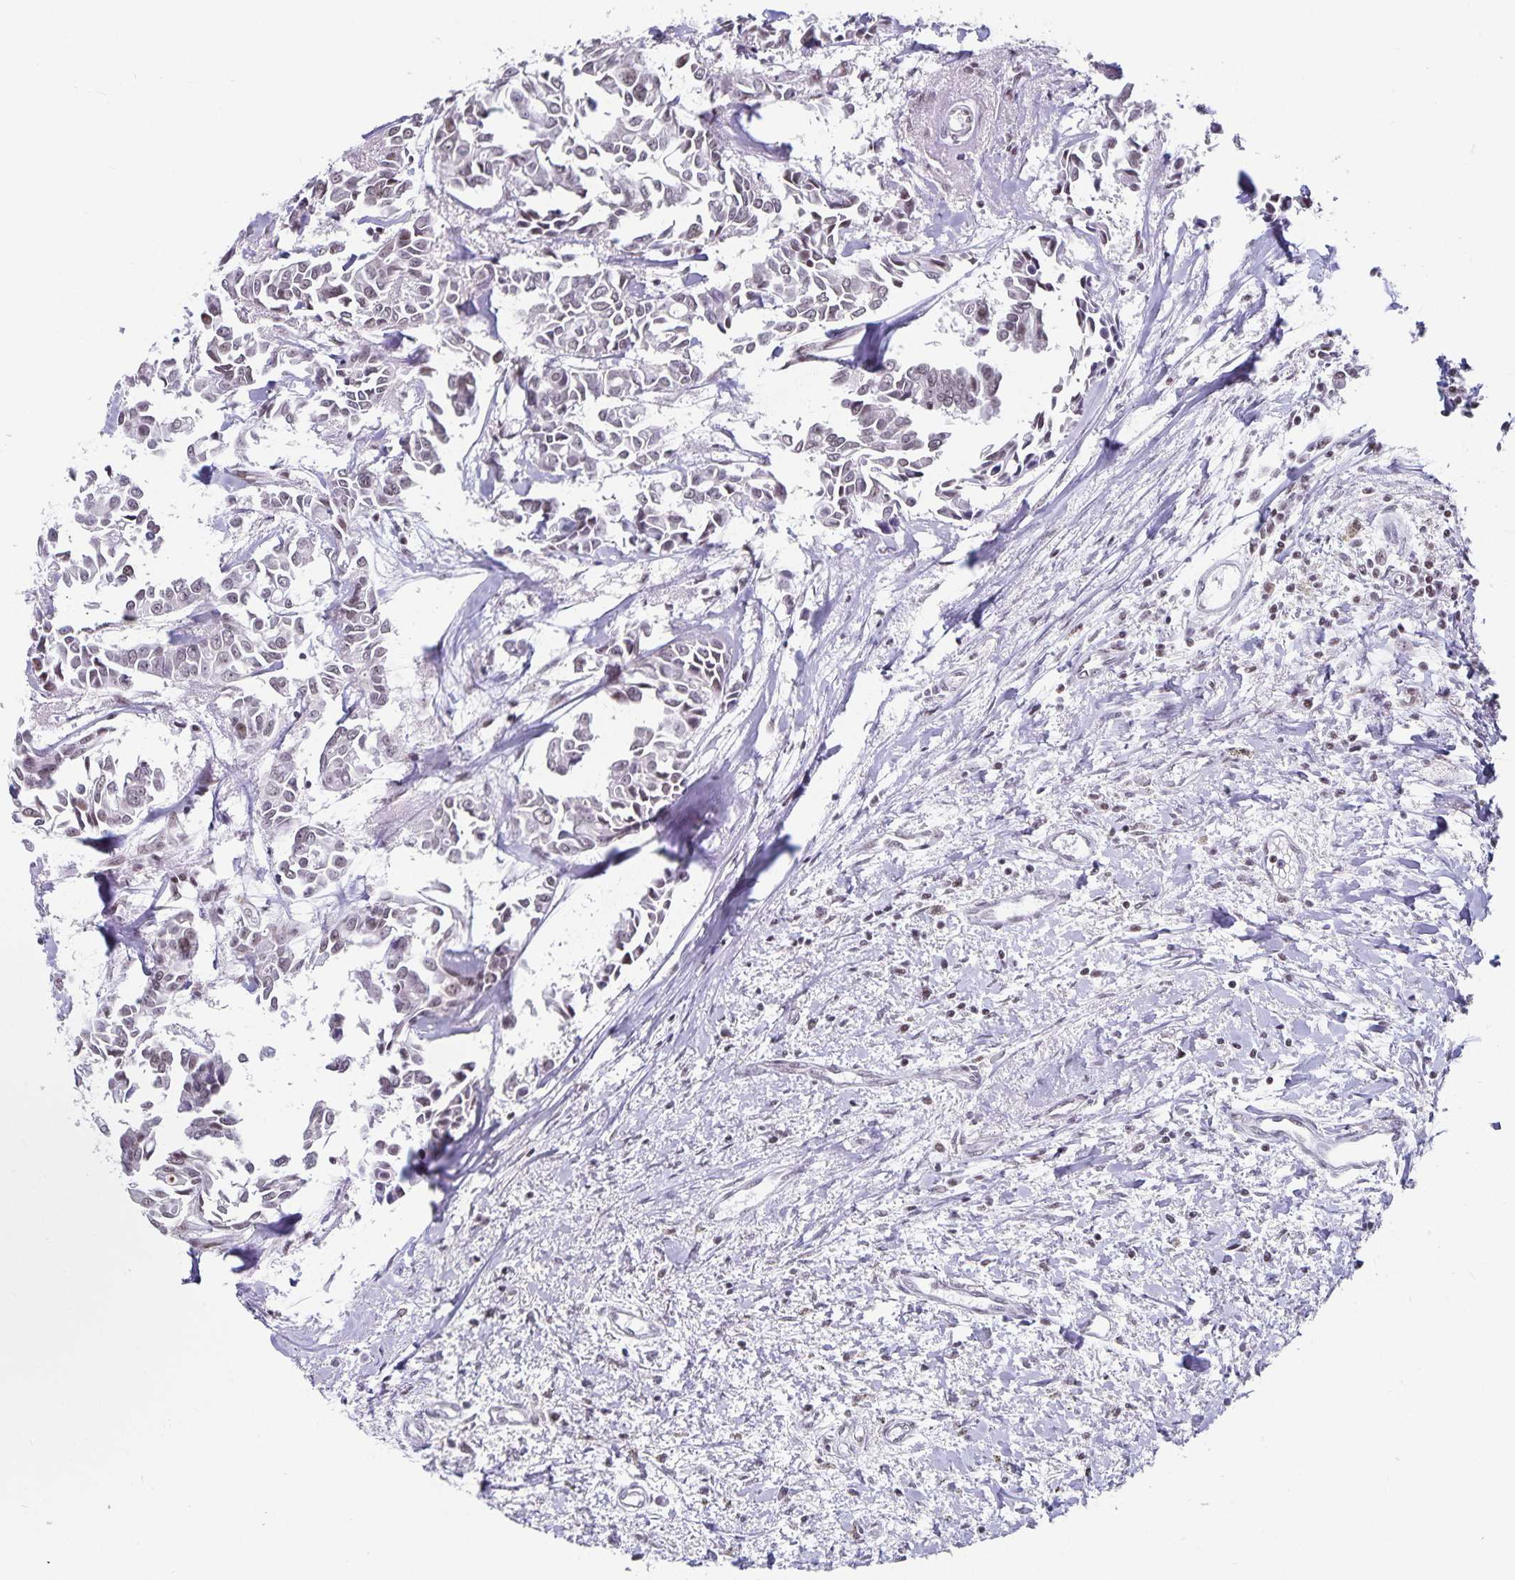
{"staining": {"intensity": "weak", "quantity": "25%-75%", "location": "nuclear"}, "tissue": "breast cancer", "cell_type": "Tumor cells", "image_type": "cancer", "snomed": [{"axis": "morphology", "description": "Duct carcinoma"}, {"axis": "topography", "description": "Breast"}], "caption": "Protein expression analysis of human intraductal carcinoma (breast) reveals weak nuclear staining in approximately 25%-75% of tumor cells. The staining was performed using DAB (3,3'-diaminobenzidine) to visualize the protein expression in brown, while the nuclei were stained in blue with hematoxylin (Magnification: 20x).", "gene": "PBX2", "patient": {"sex": "female", "age": 54}}